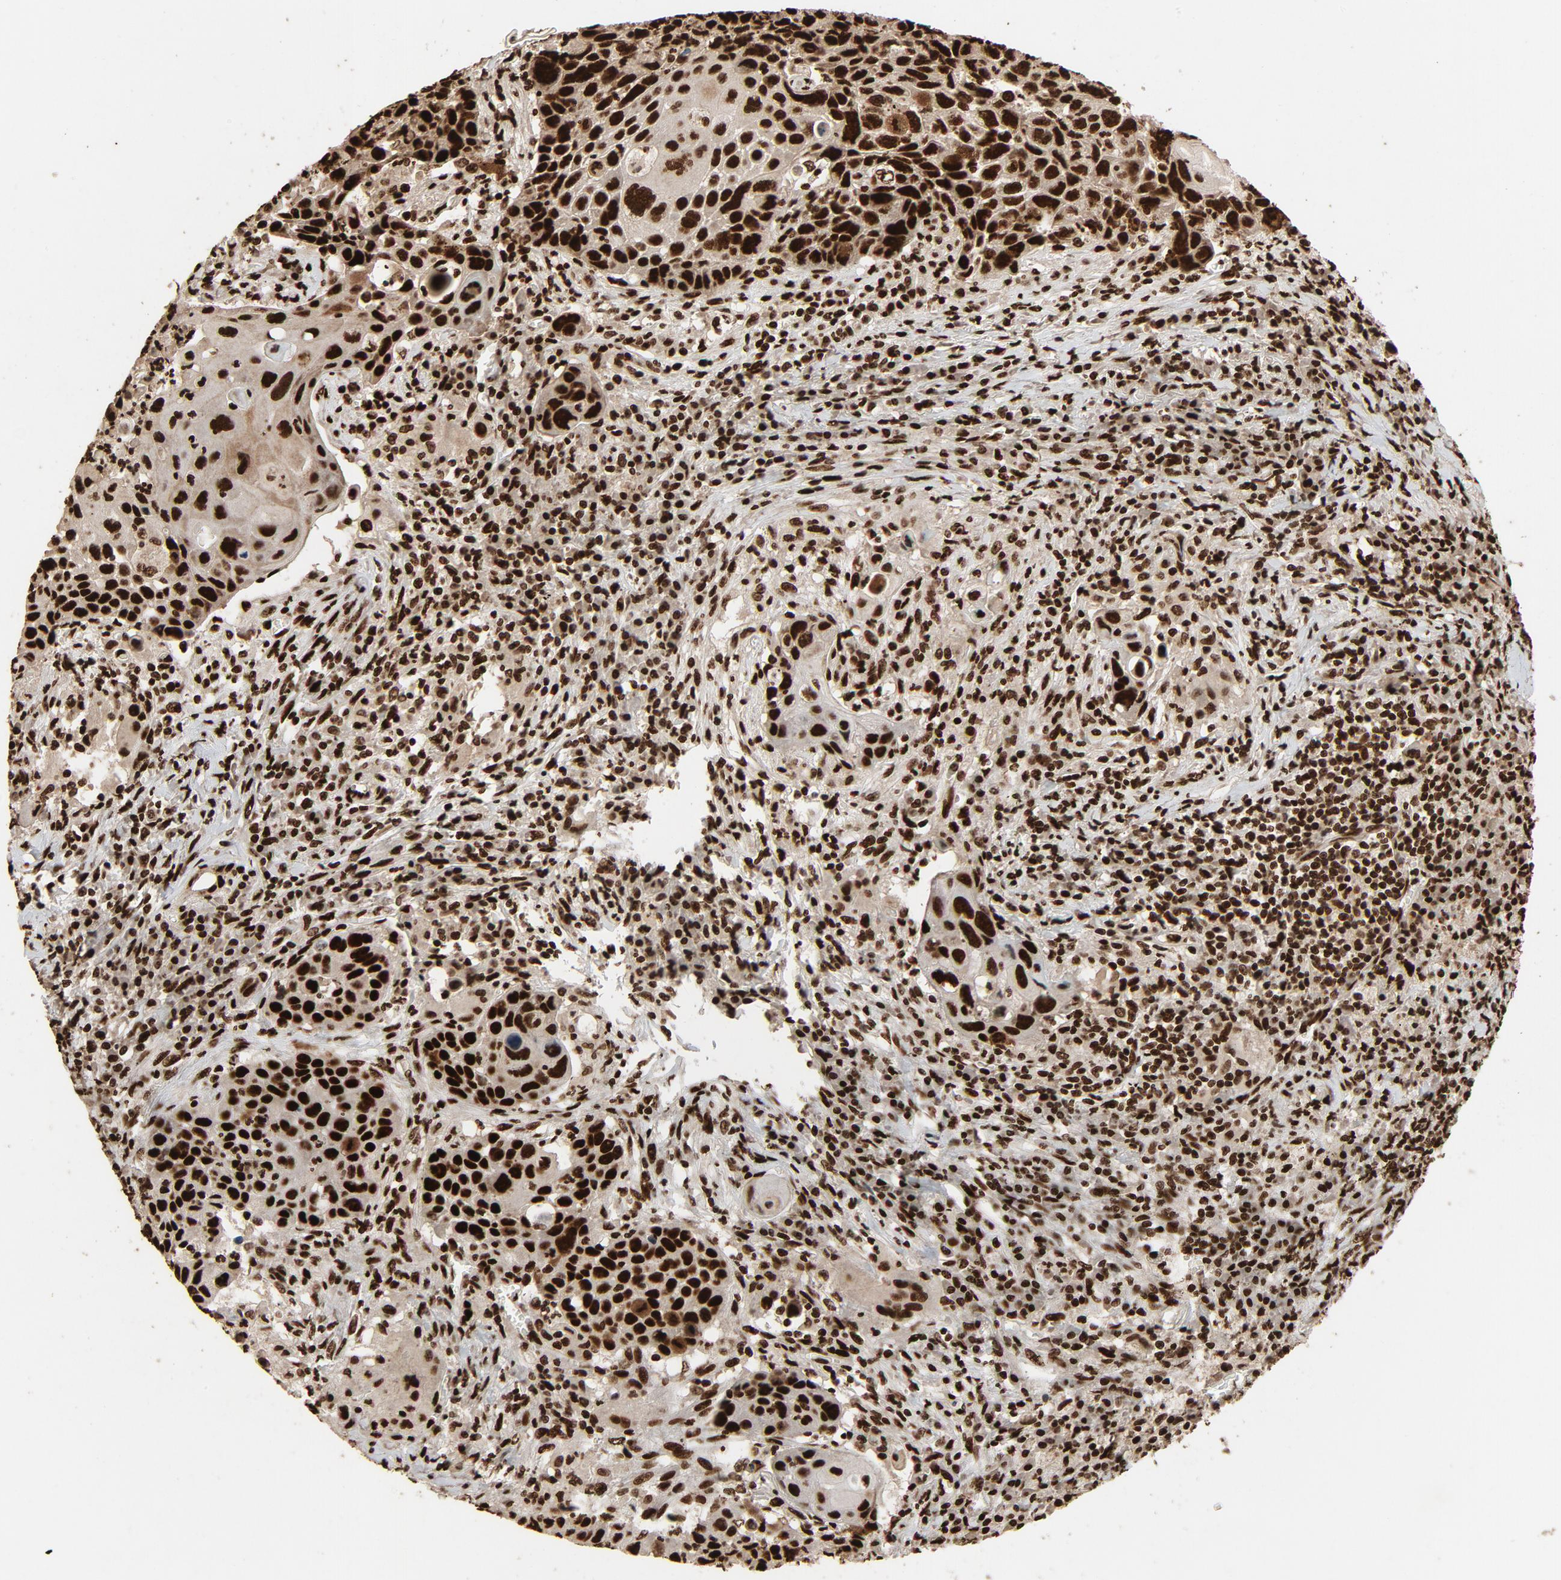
{"staining": {"intensity": "strong", "quantity": ">75%", "location": "nuclear"}, "tissue": "lung cancer", "cell_type": "Tumor cells", "image_type": "cancer", "snomed": [{"axis": "morphology", "description": "Squamous cell carcinoma, NOS"}, {"axis": "topography", "description": "Lung"}], "caption": "There is high levels of strong nuclear expression in tumor cells of lung cancer (squamous cell carcinoma), as demonstrated by immunohistochemical staining (brown color).", "gene": "TP53BP1", "patient": {"sex": "male", "age": 68}}